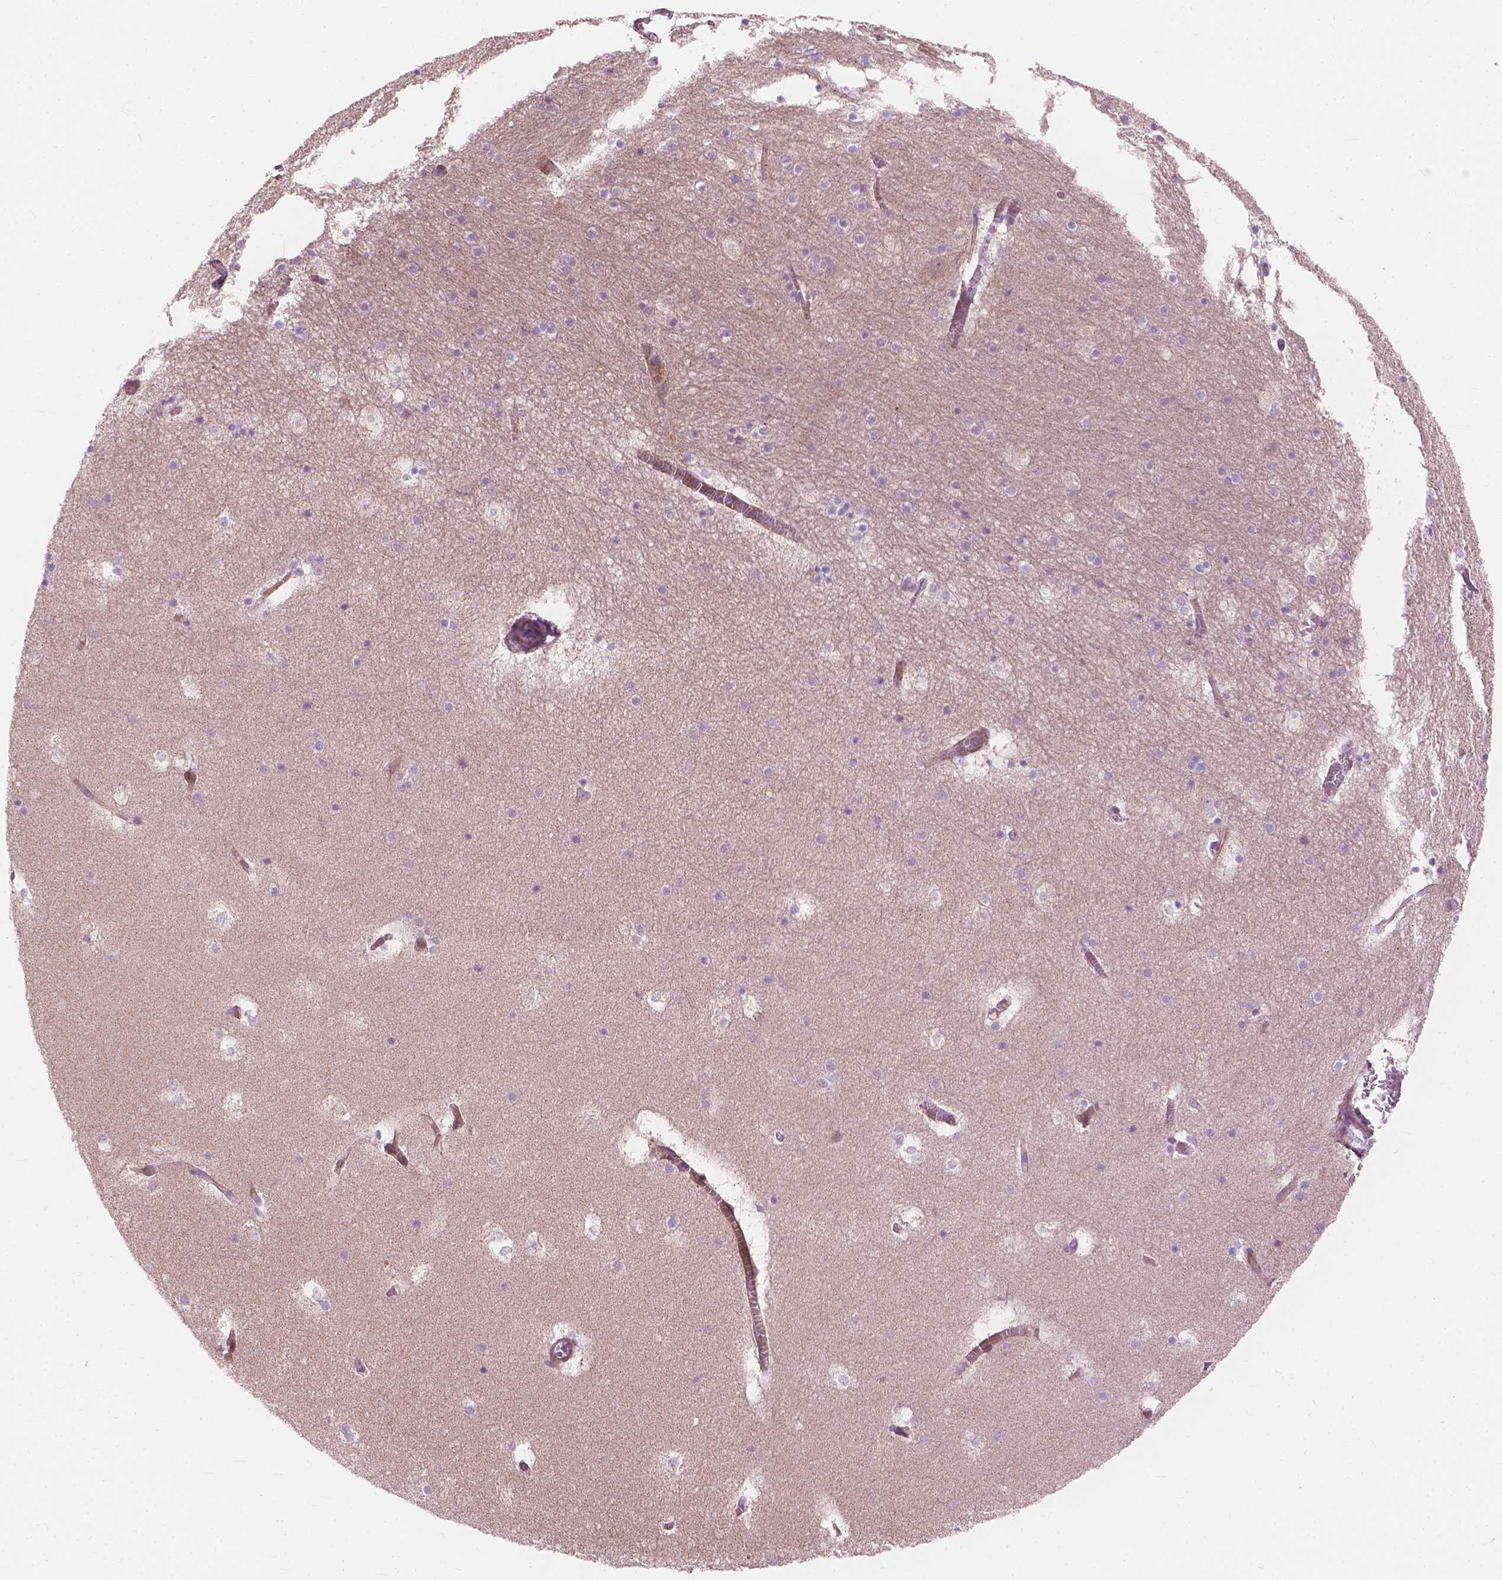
{"staining": {"intensity": "negative", "quantity": "none", "location": "none"}, "tissue": "hippocampus", "cell_type": "Glial cells", "image_type": "normal", "snomed": [{"axis": "morphology", "description": "Normal tissue, NOS"}, {"axis": "topography", "description": "Hippocampus"}], "caption": "IHC histopathology image of normal hippocampus: hippocampus stained with DAB (3,3'-diaminobenzidine) reveals no significant protein staining in glial cells.", "gene": "MORN1", "patient": {"sex": "male", "age": 45}}